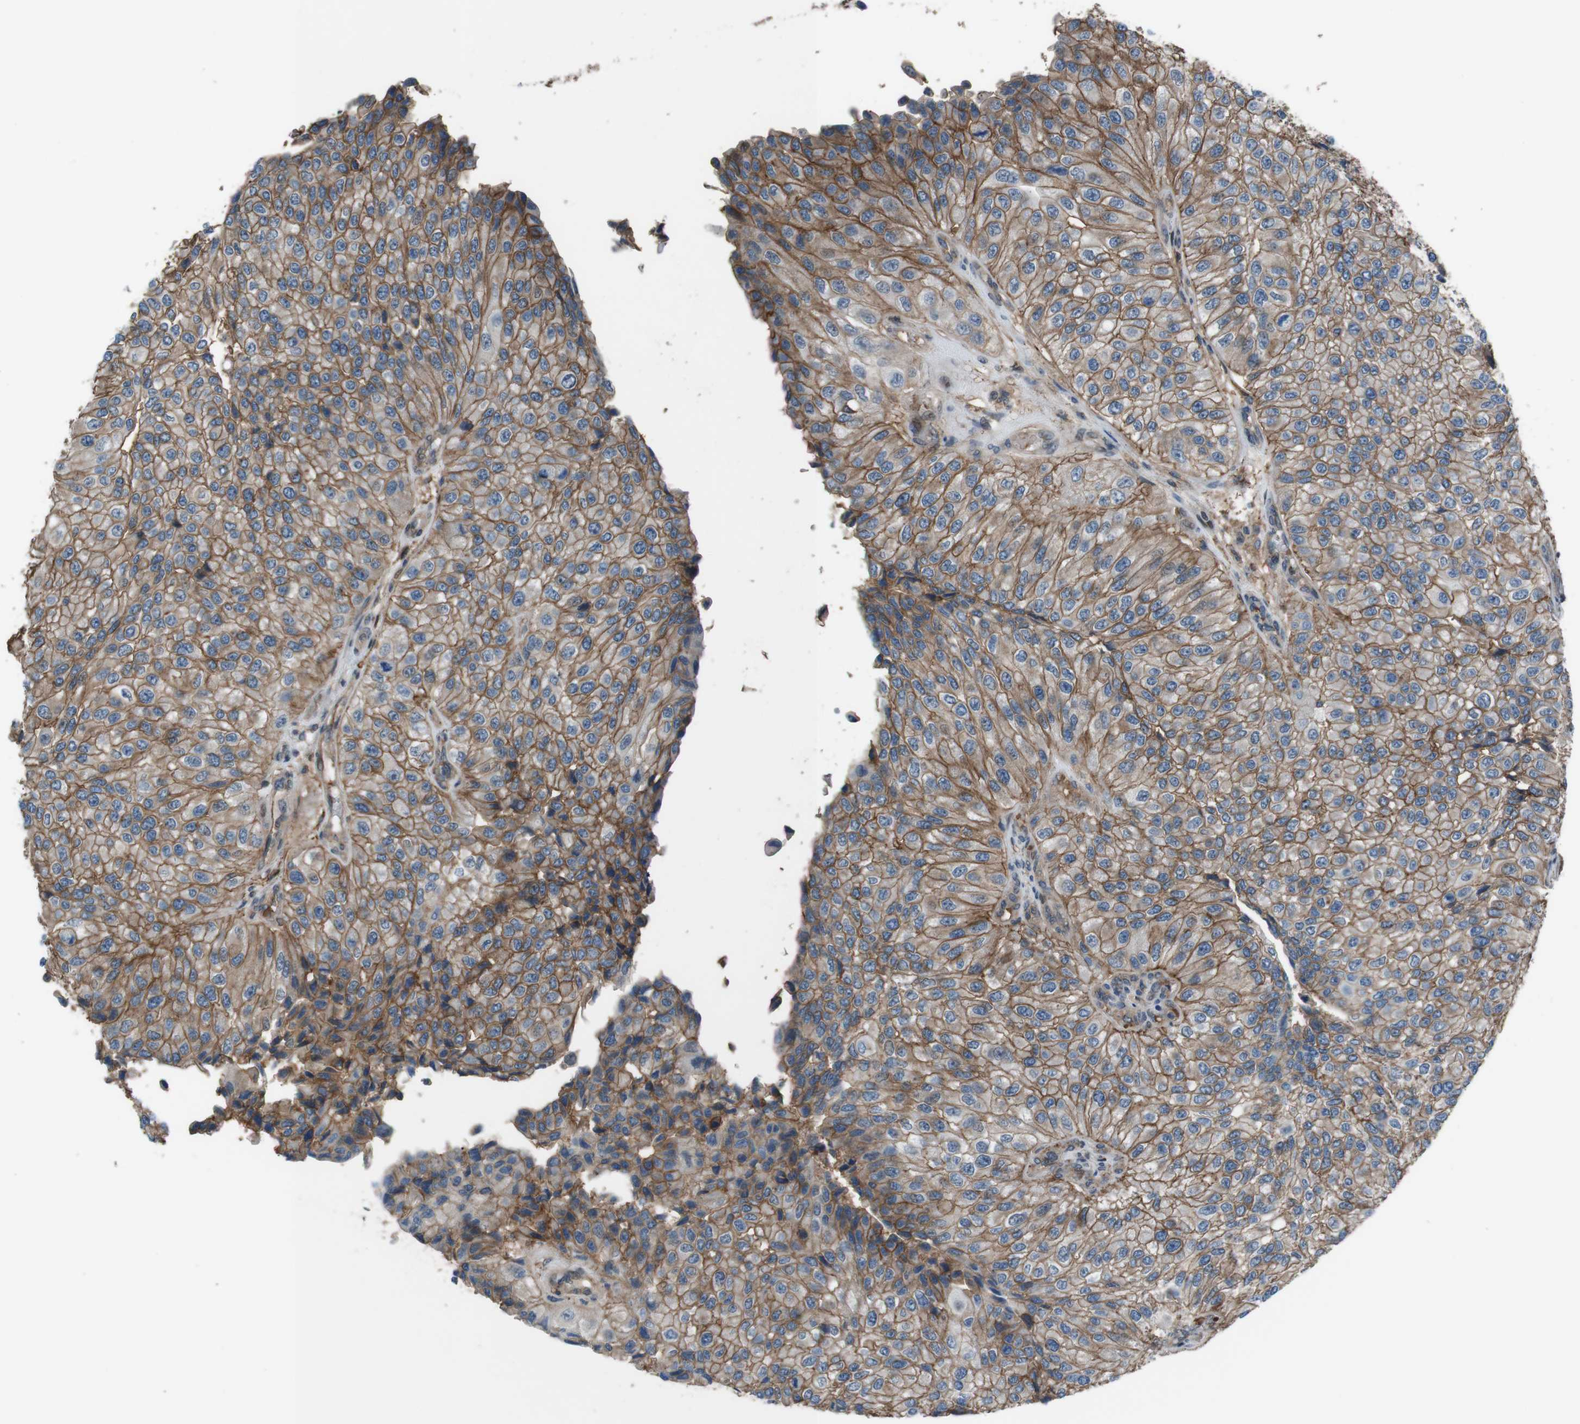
{"staining": {"intensity": "moderate", "quantity": ">75%", "location": "cytoplasmic/membranous"}, "tissue": "urothelial cancer", "cell_type": "Tumor cells", "image_type": "cancer", "snomed": [{"axis": "morphology", "description": "Urothelial carcinoma, High grade"}, {"axis": "topography", "description": "Kidney"}, {"axis": "topography", "description": "Urinary bladder"}], "caption": "Urothelial cancer was stained to show a protein in brown. There is medium levels of moderate cytoplasmic/membranous expression in approximately >75% of tumor cells.", "gene": "ATP2B1", "patient": {"sex": "male", "age": 77}}